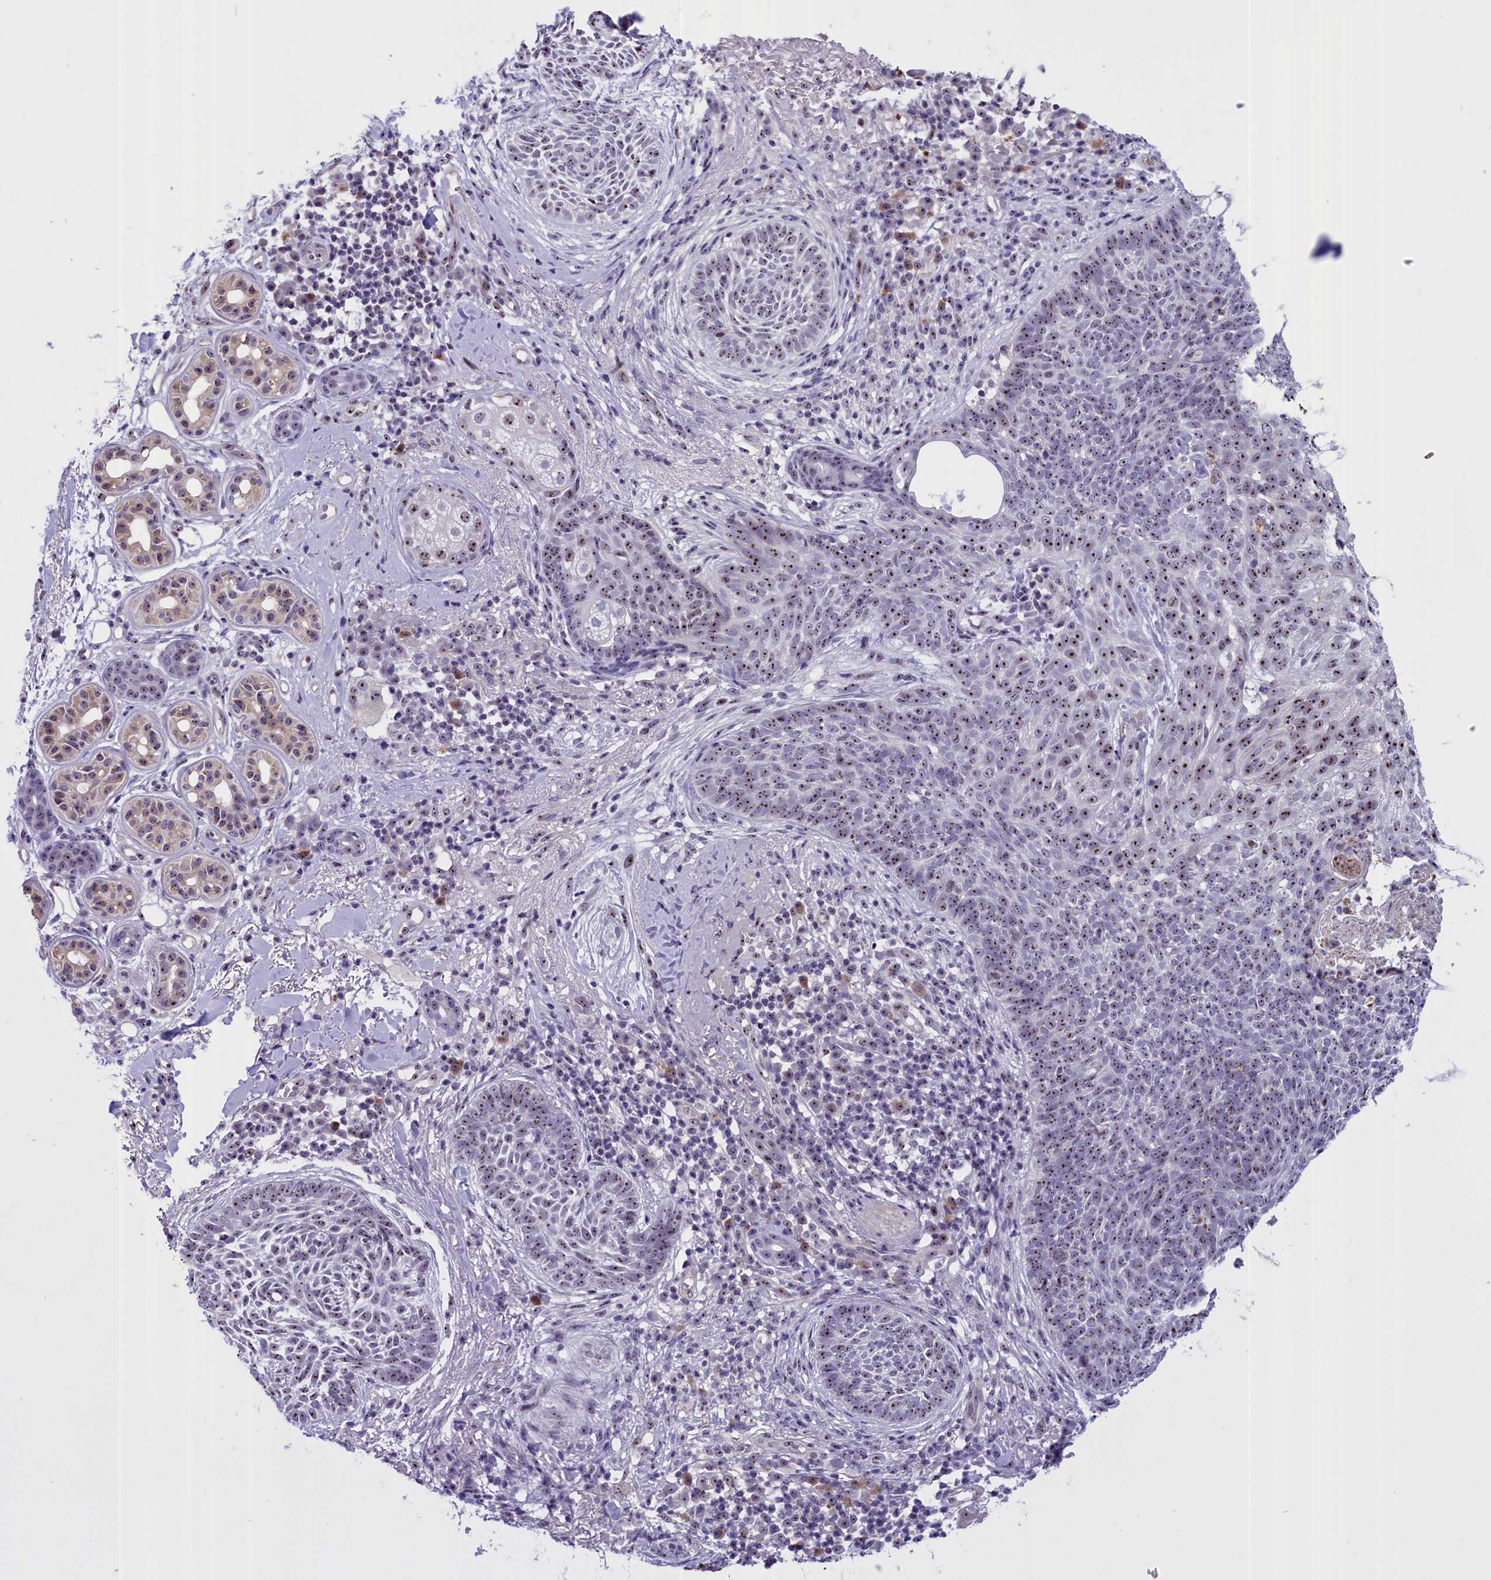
{"staining": {"intensity": "moderate", "quantity": ">75%", "location": "nuclear"}, "tissue": "skin cancer", "cell_type": "Tumor cells", "image_type": "cancer", "snomed": [{"axis": "morphology", "description": "Basal cell carcinoma"}, {"axis": "topography", "description": "Skin"}], "caption": "Brown immunohistochemical staining in human skin cancer (basal cell carcinoma) demonstrates moderate nuclear expression in approximately >75% of tumor cells.", "gene": "TBL3", "patient": {"sex": "male", "age": 85}}